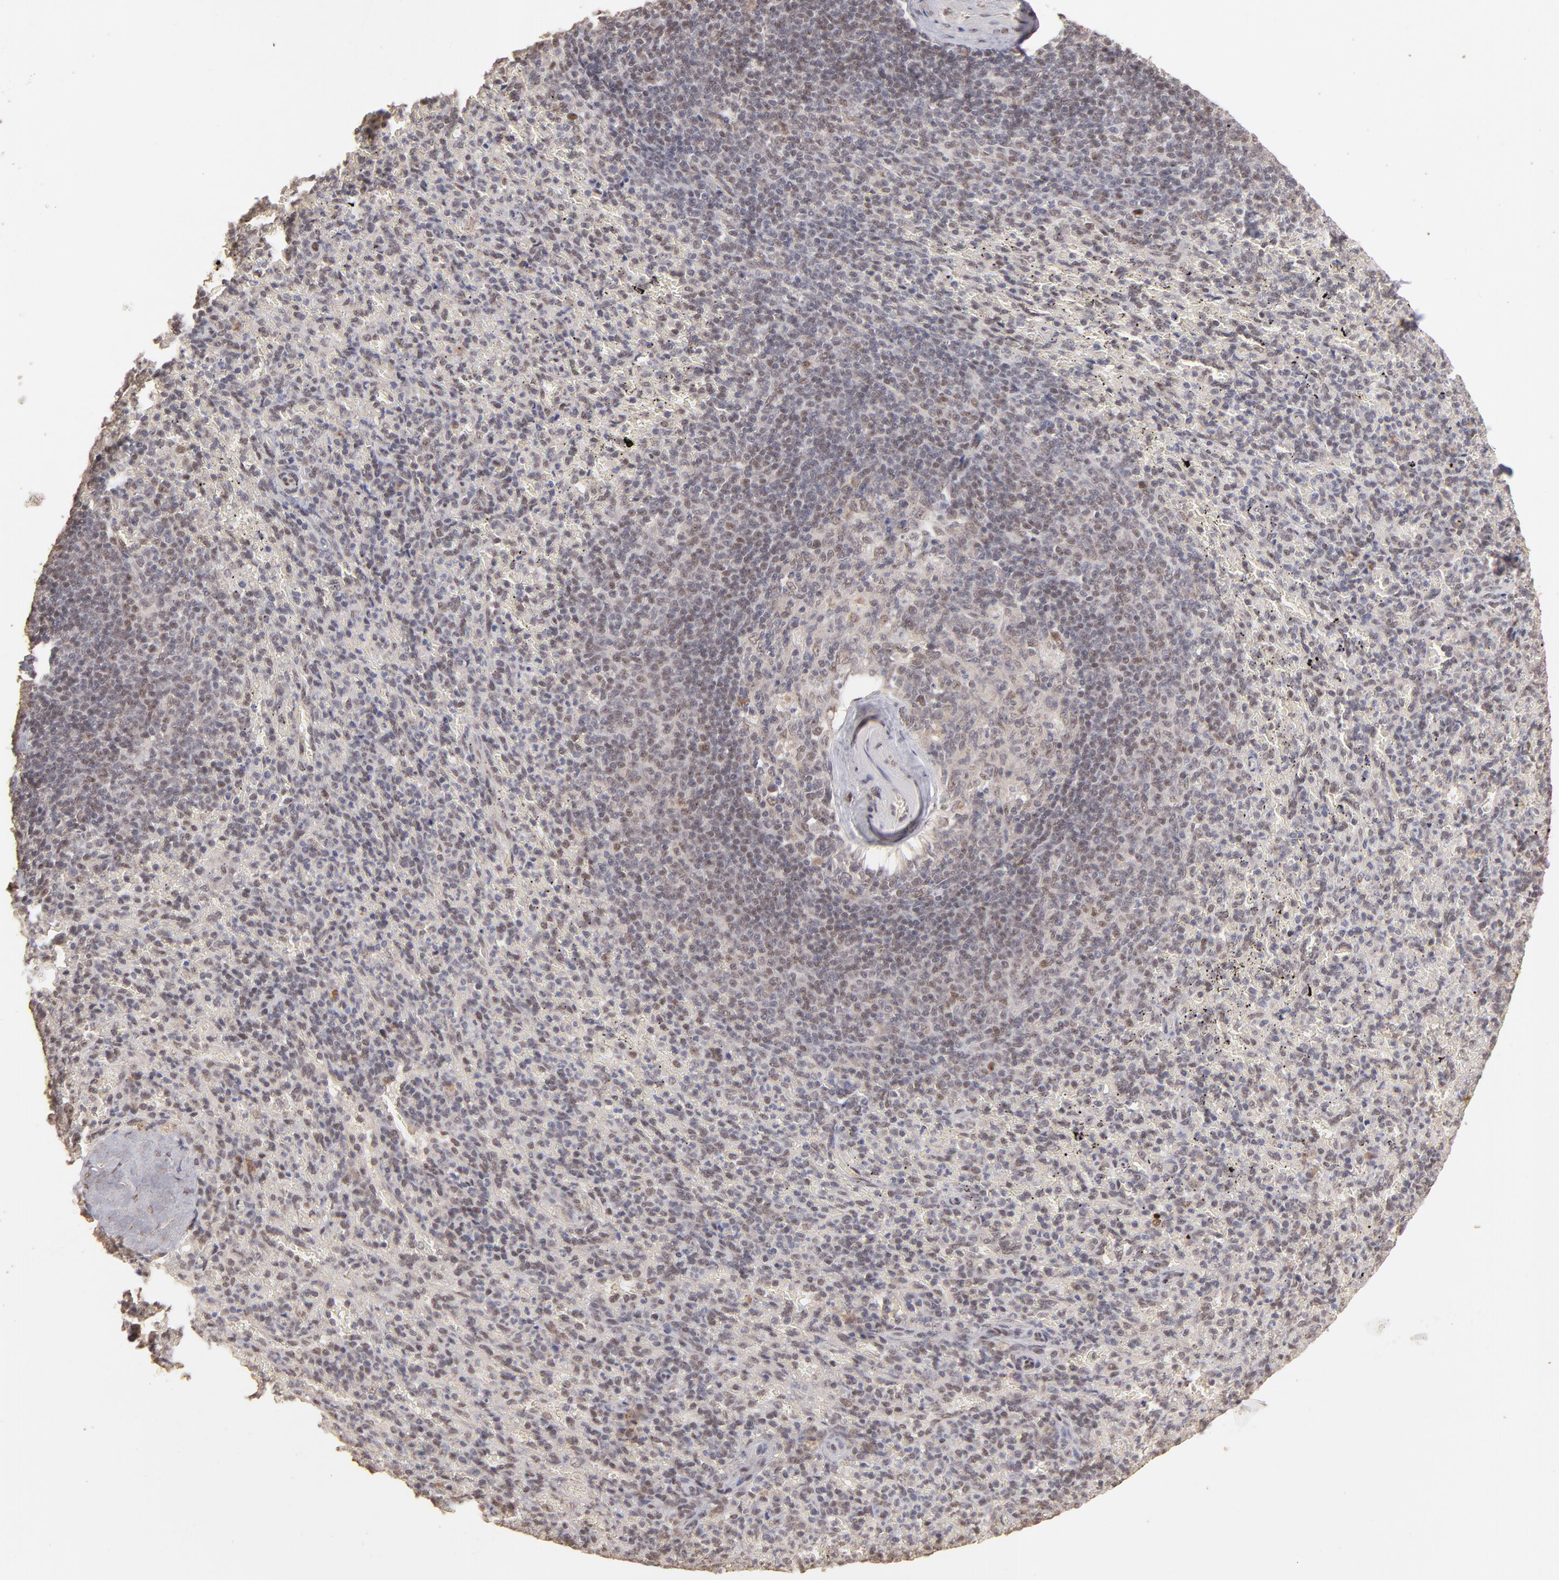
{"staining": {"intensity": "weak", "quantity": "25%-75%", "location": "nuclear"}, "tissue": "spleen", "cell_type": "Cells in red pulp", "image_type": "normal", "snomed": [{"axis": "morphology", "description": "Normal tissue, NOS"}, {"axis": "topography", "description": "Spleen"}], "caption": "Immunohistochemistry photomicrograph of normal spleen: human spleen stained using immunohistochemistry (IHC) reveals low levels of weak protein expression localized specifically in the nuclear of cells in red pulp, appearing as a nuclear brown color.", "gene": "CLOCK", "patient": {"sex": "female", "age": 43}}